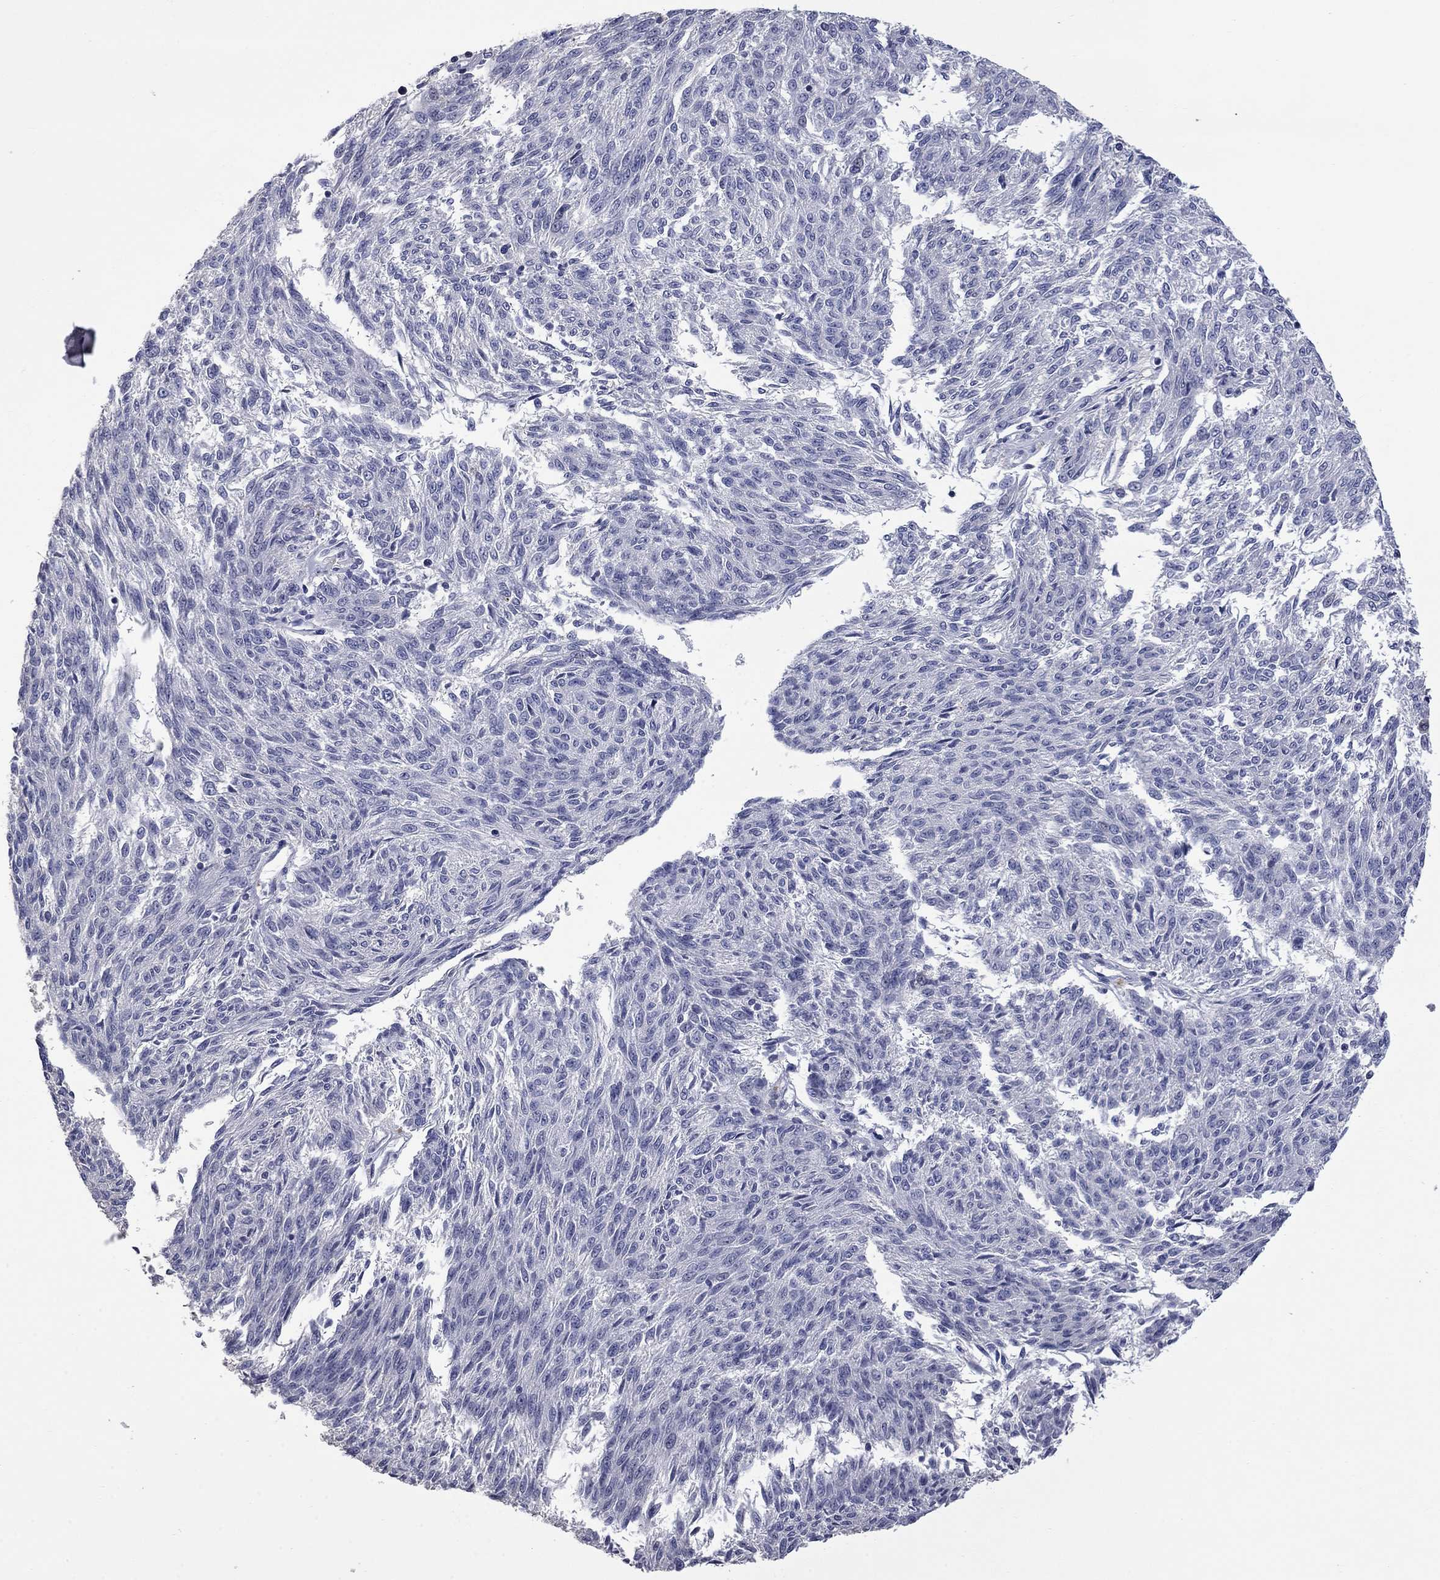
{"staining": {"intensity": "negative", "quantity": "none", "location": "none"}, "tissue": "melanoma", "cell_type": "Tumor cells", "image_type": "cancer", "snomed": [{"axis": "morphology", "description": "Malignant melanoma, NOS"}, {"axis": "topography", "description": "Skin"}], "caption": "A high-resolution photomicrograph shows immunohistochemistry (IHC) staining of malignant melanoma, which exhibits no significant staining in tumor cells.", "gene": "PLEK", "patient": {"sex": "female", "age": 72}}